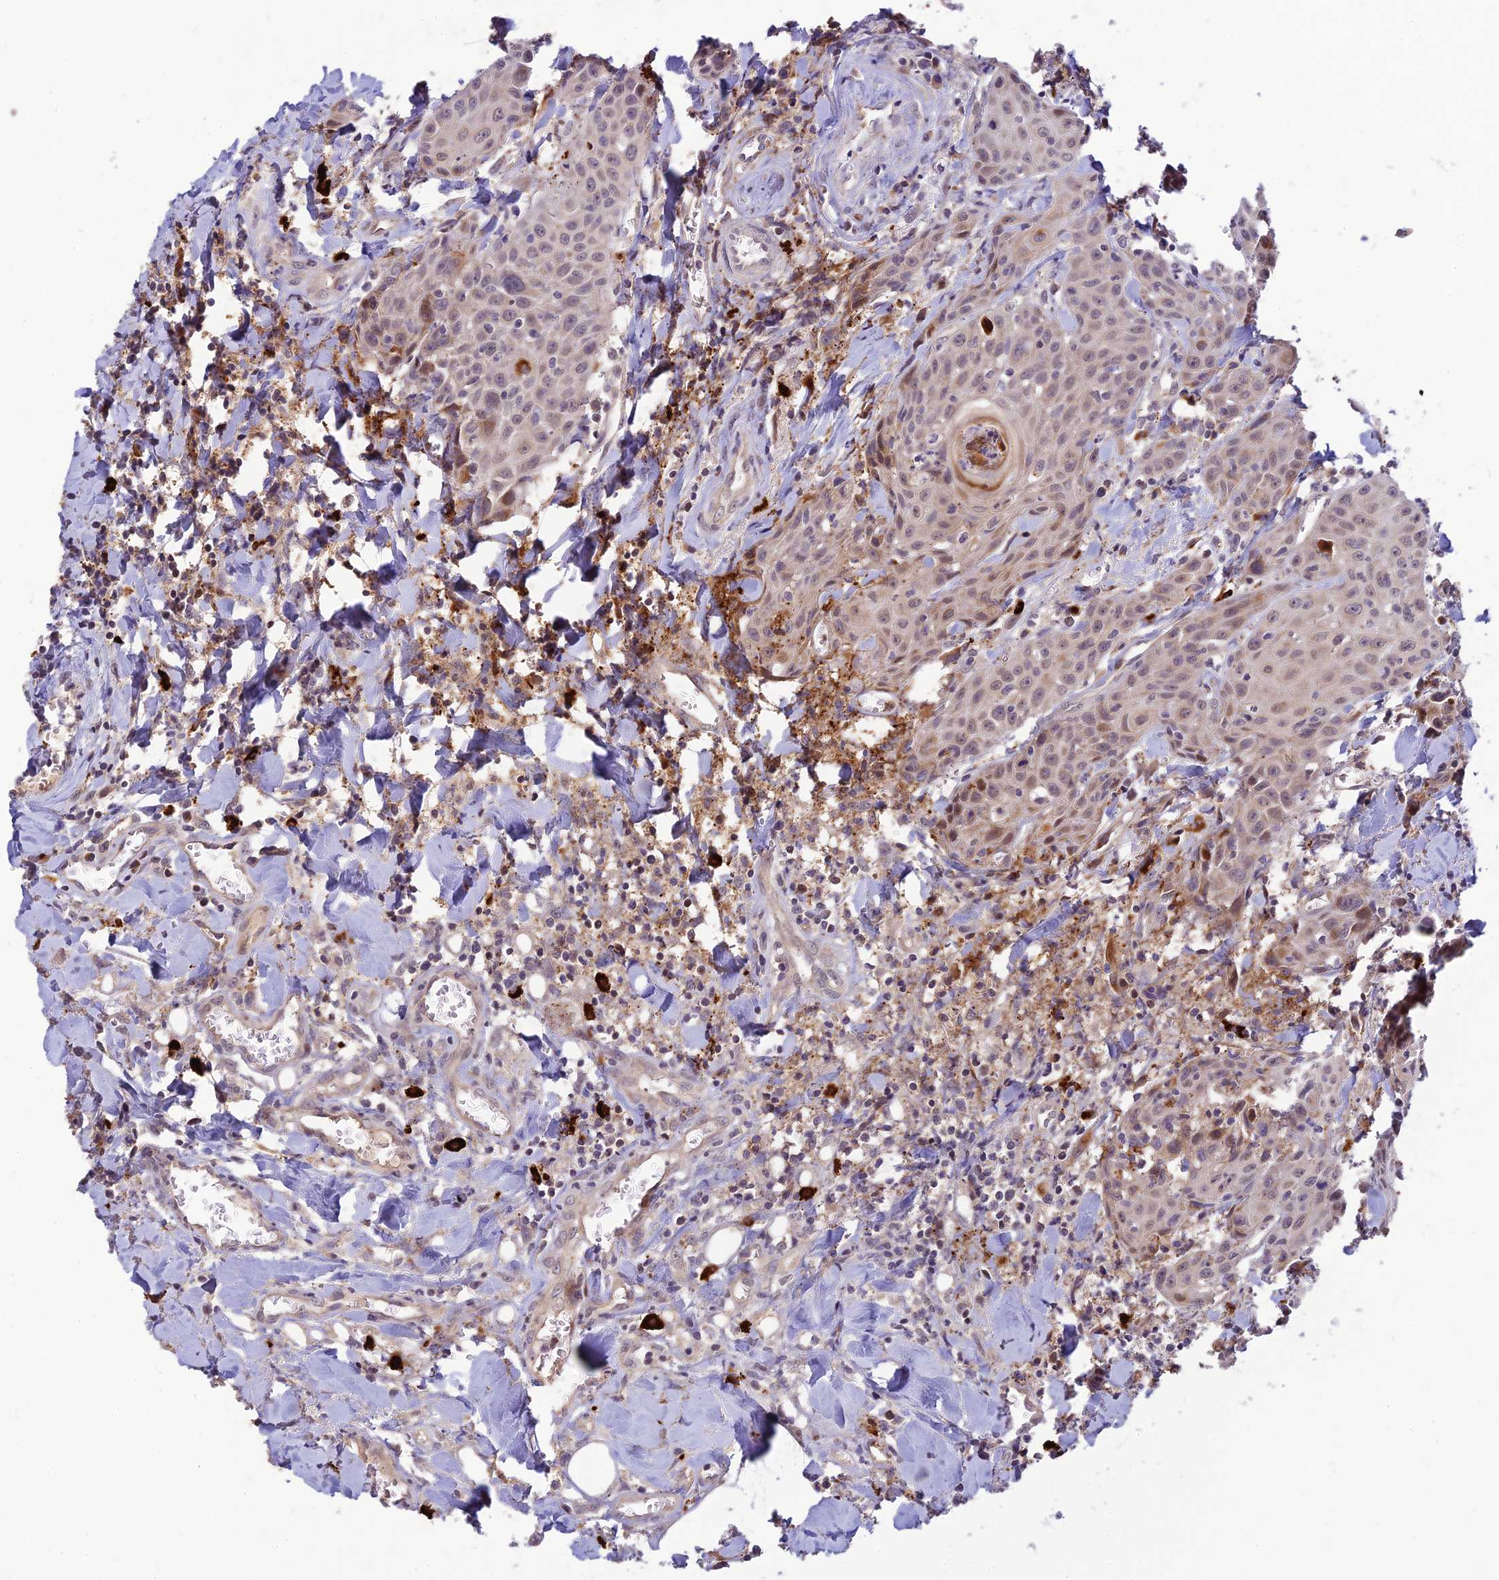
{"staining": {"intensity": "negative", "quantity": "none", "location": "none"}, "tissue": "head and neck cancer", "cell_type": "Tumor cells", "image_type": "cancer", "snomed": [{"axis": "morphology", "description": "Squamous cell carcinoma, NOS"}, {"axis": "topography", "description": "Oral tissue"}, {"axis": "topography", "description": "Head-Neck"}], "caption": "Immunohistochemical staining of human squamous cell carcinoma (head and neck) demonstrates no significant positivity in tumor cells. (DAB immunohistochemistry visualized using brightfield microscopy, high magnification).", "gene": "ASPDH", "patient": {"sex": "female", "age": 82}}